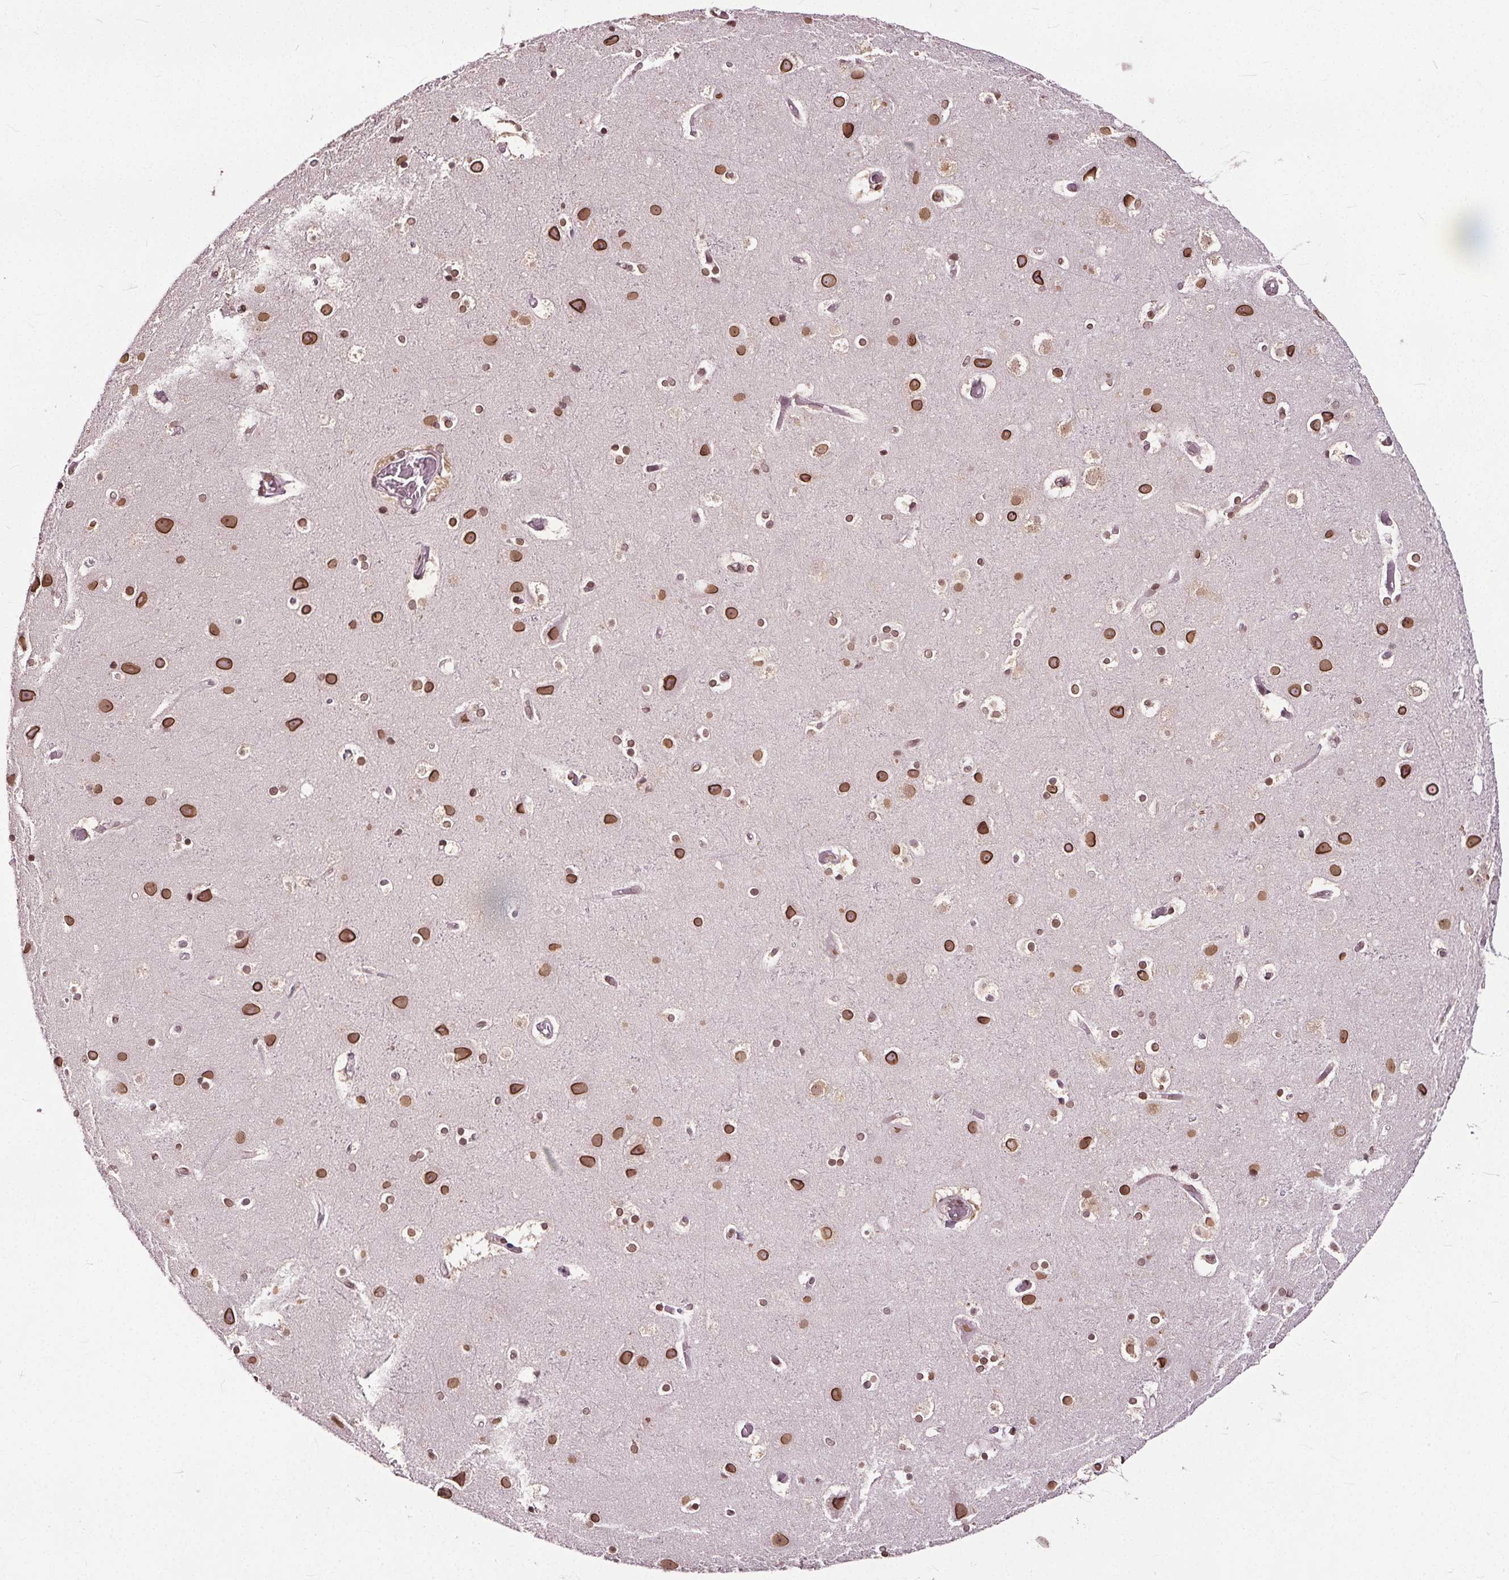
{"staining": {"intensity": "moderate", "quantity": "25%-75%", "location": "nuclear"}, "tissue": "cerebral cortex", "cell_type": "Endothelial cells", "image_type": "normal", "snomed": [{"axis": "morphology", "description": "Normal tissue, NOS"}, {"axis": "topography", "description": "Cerebral cortex"}], "caption": "Brown immunohistochemical staining in normal cerebral cortex demonstrates moderate nuclear expression in approximately 25%-75% of endothelial cells. (IHC, brightfield microscopy, high magnification).", "gene": "TTC39C", "patient": {"sex": "female", "age": 52}}